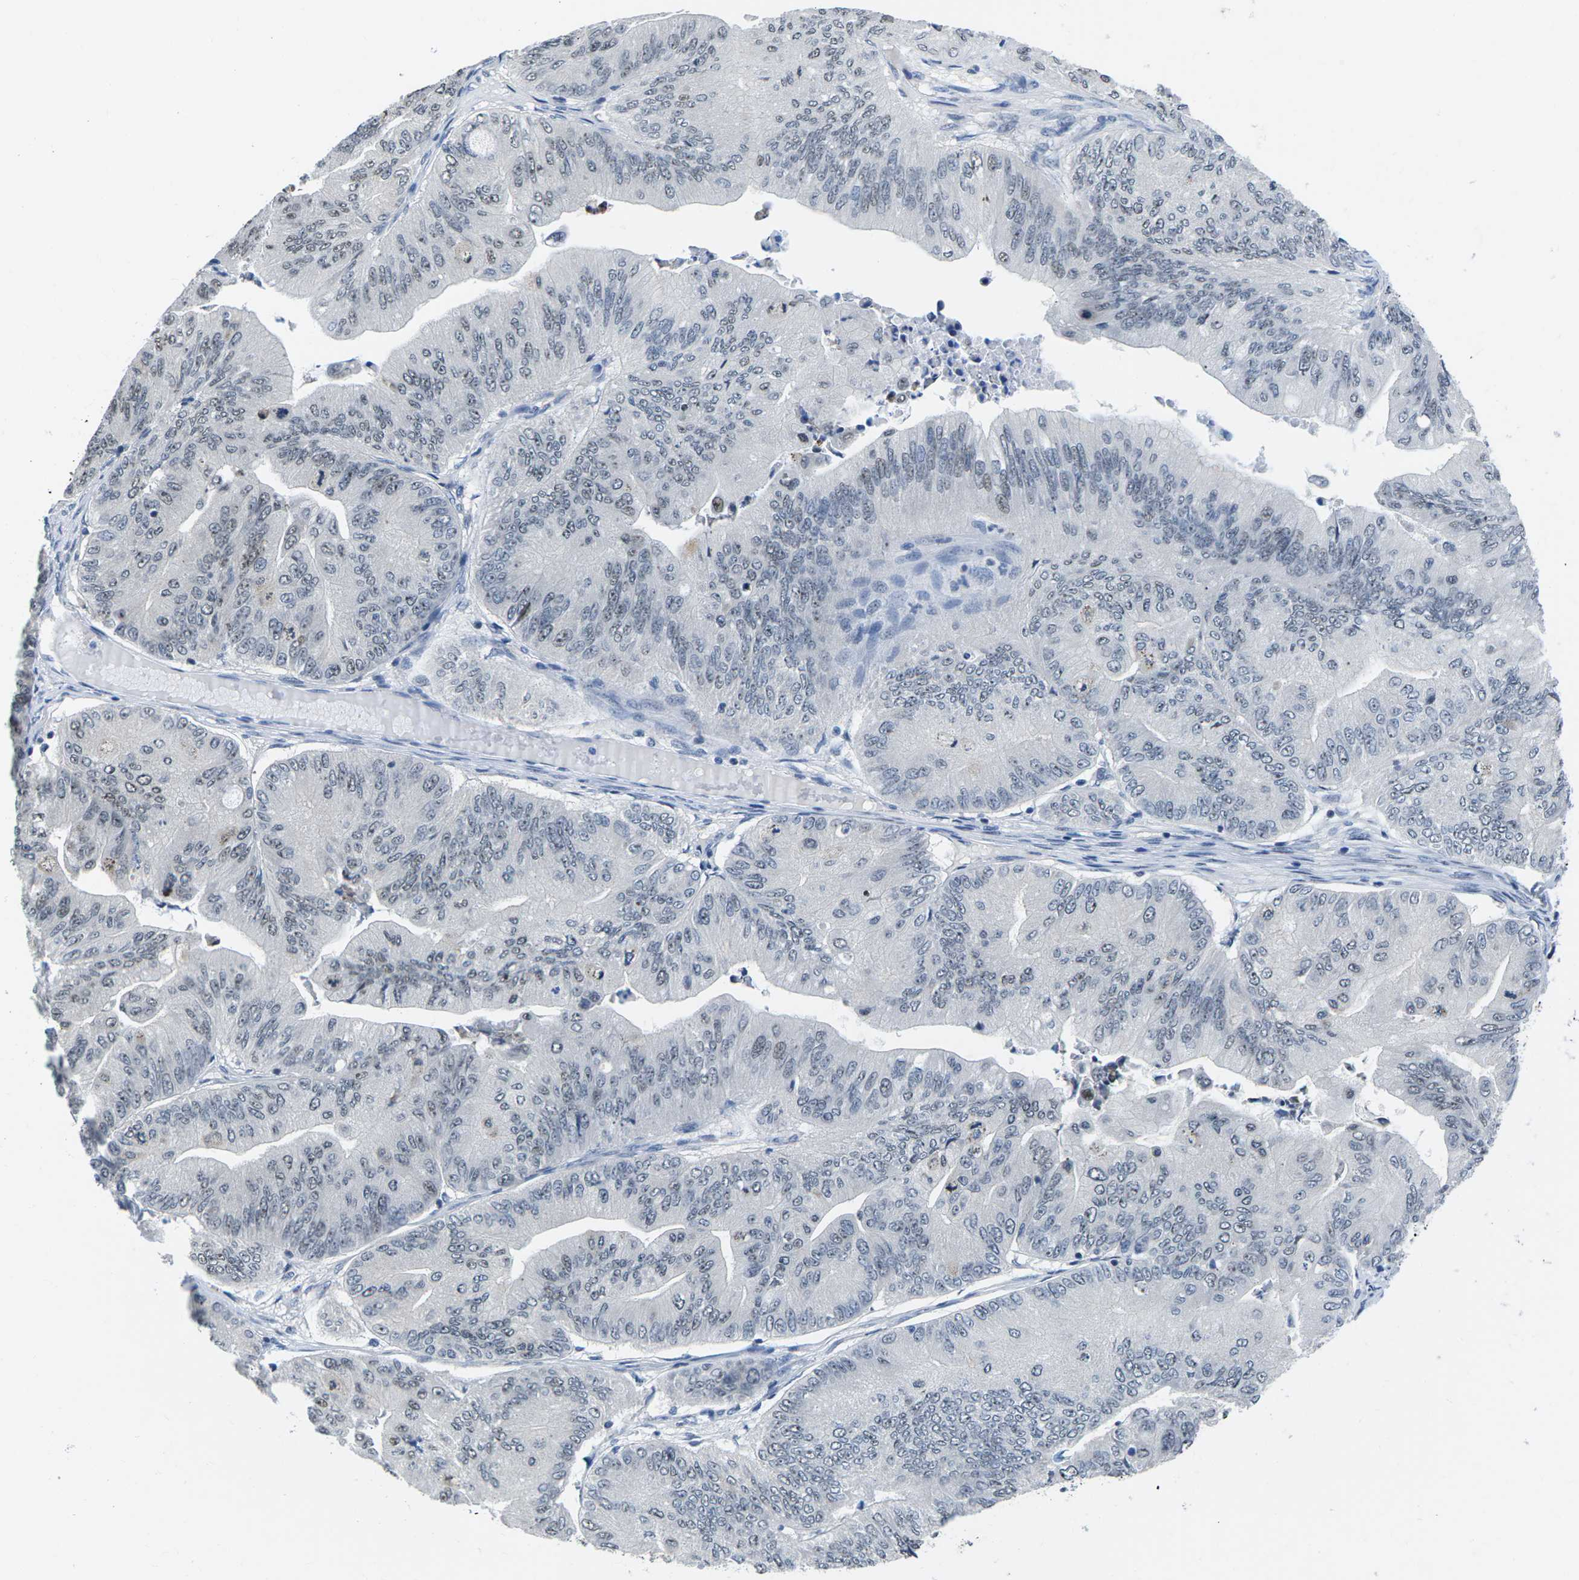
{"staining": {"intensity": "negative", "quantity": "none", "location": "none"}, "tissue": "ovarian cancer", "cell_type": "Tumor cells", "image_type": "cancer", "snomed": [{"axis": "morphology", "description": "Cystadenocarcinoma, mucinous, NOS"}, {"axis": "topography", "description": "Ovary"}], "caption": "Image shows no protein positivity in tumor cells of mucinous cystadenocarcinoma (ovarian) tissue. The staining was performed using DAB to visualize the protein expression in brown, while the nuclei were stained in blue with hematoxylin (Magnification: 20x).", "gene": "NSRP1", "patient": {"sex": "female", "age": 61}}